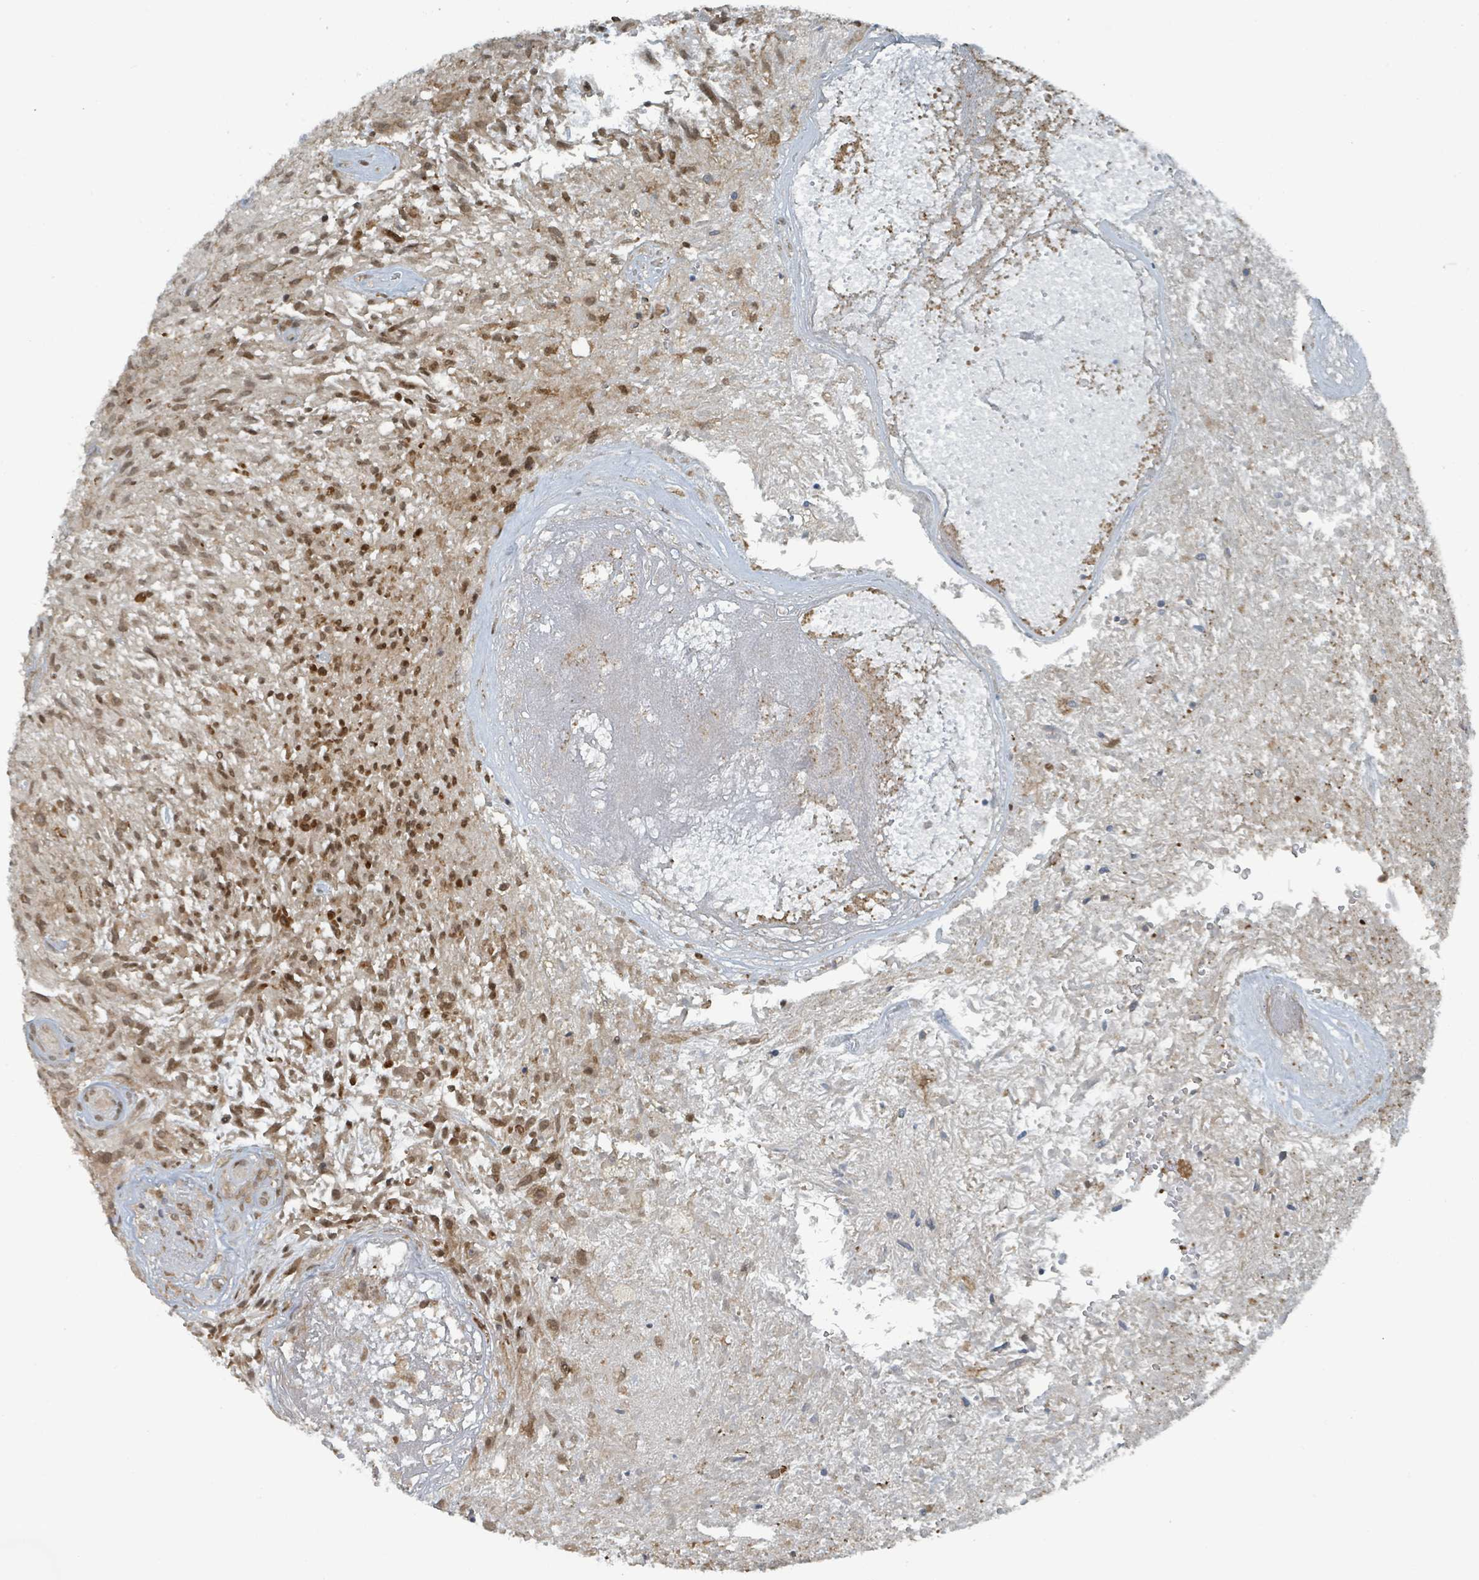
{"staining": {"intensity": "moderate", "quantity": ">75%", "location": "nuclear"}, "tissue": "glioma", "cell_type": "Tumor cells", "image_type": "cancer", "snomed": [{"axis": "morphology", "description": "Glioma, malignant, High grade"}, {"axis": "topography", "description": "Brain"}], "caption": "Tumor cells reveal moderate nuclear staining in about >75% of cells in malignant high-grade glioma. The staining was performed using DAB (3,3'-diaminobenzidine), with brown indicating positive protein expression. Nuclei are stained blue with hematoxylin.", "gene": "PHIP", "patient": {"sex": "male", "age": 56}}